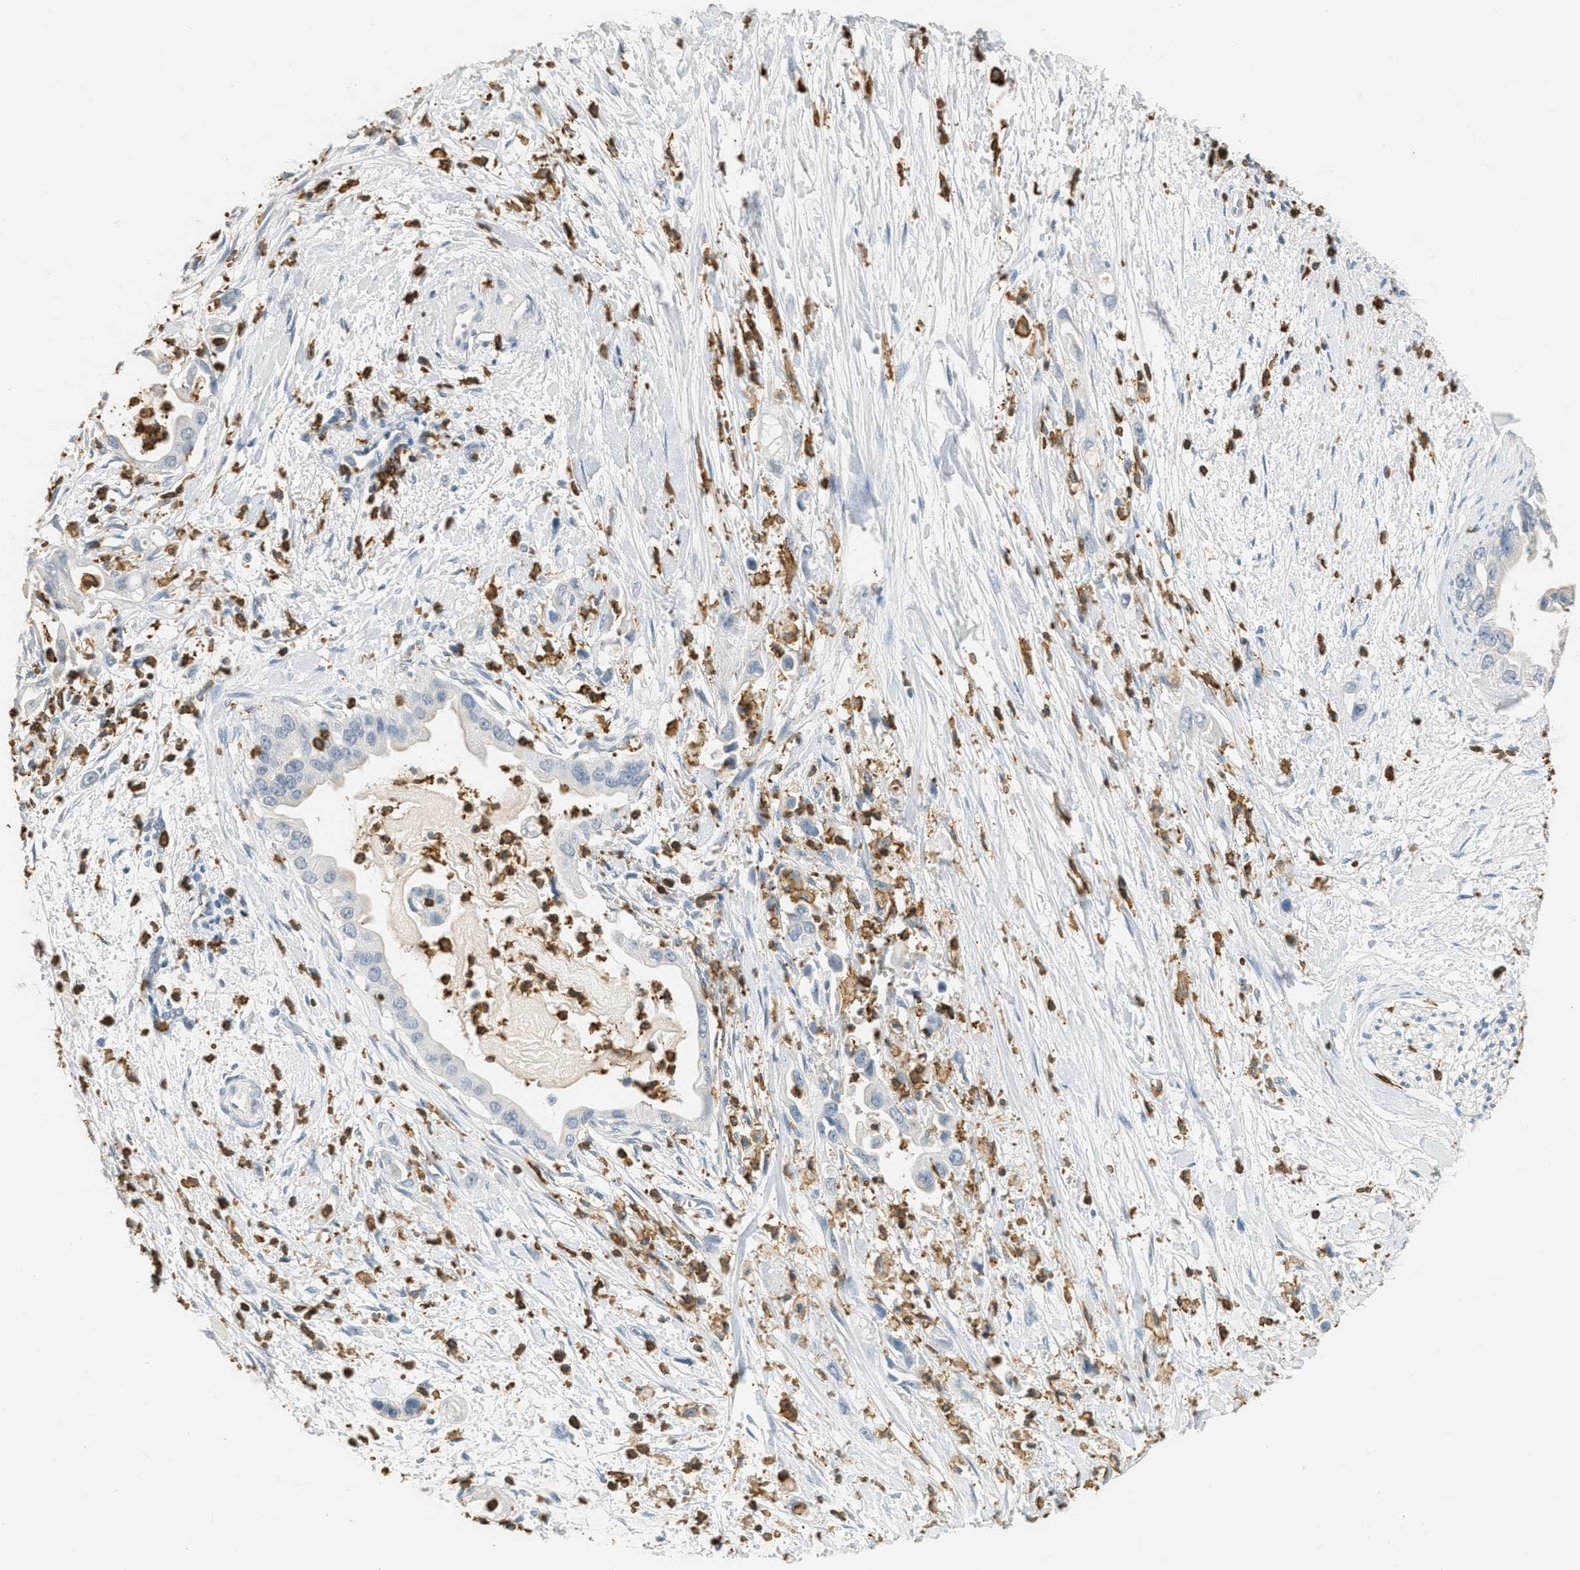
{"staining": {"intensity": "negative", "quantity": "none", "location": "none"}, "tissue": "pancreatic cancer", "cell_type": "Tumor cells", "image_type": "cancer", "snomed": [{"axis": "morphology", "description": "Adenocarcinoma, NOS"}, {"axis": "topography", "description": "Pancreas"}], "caption": "Image shows no significant protein expression in tumor cells of pancreatic adenocarcinoma.", "gene": "LSP1", "patient": {"sex": "male", "age": 55}}